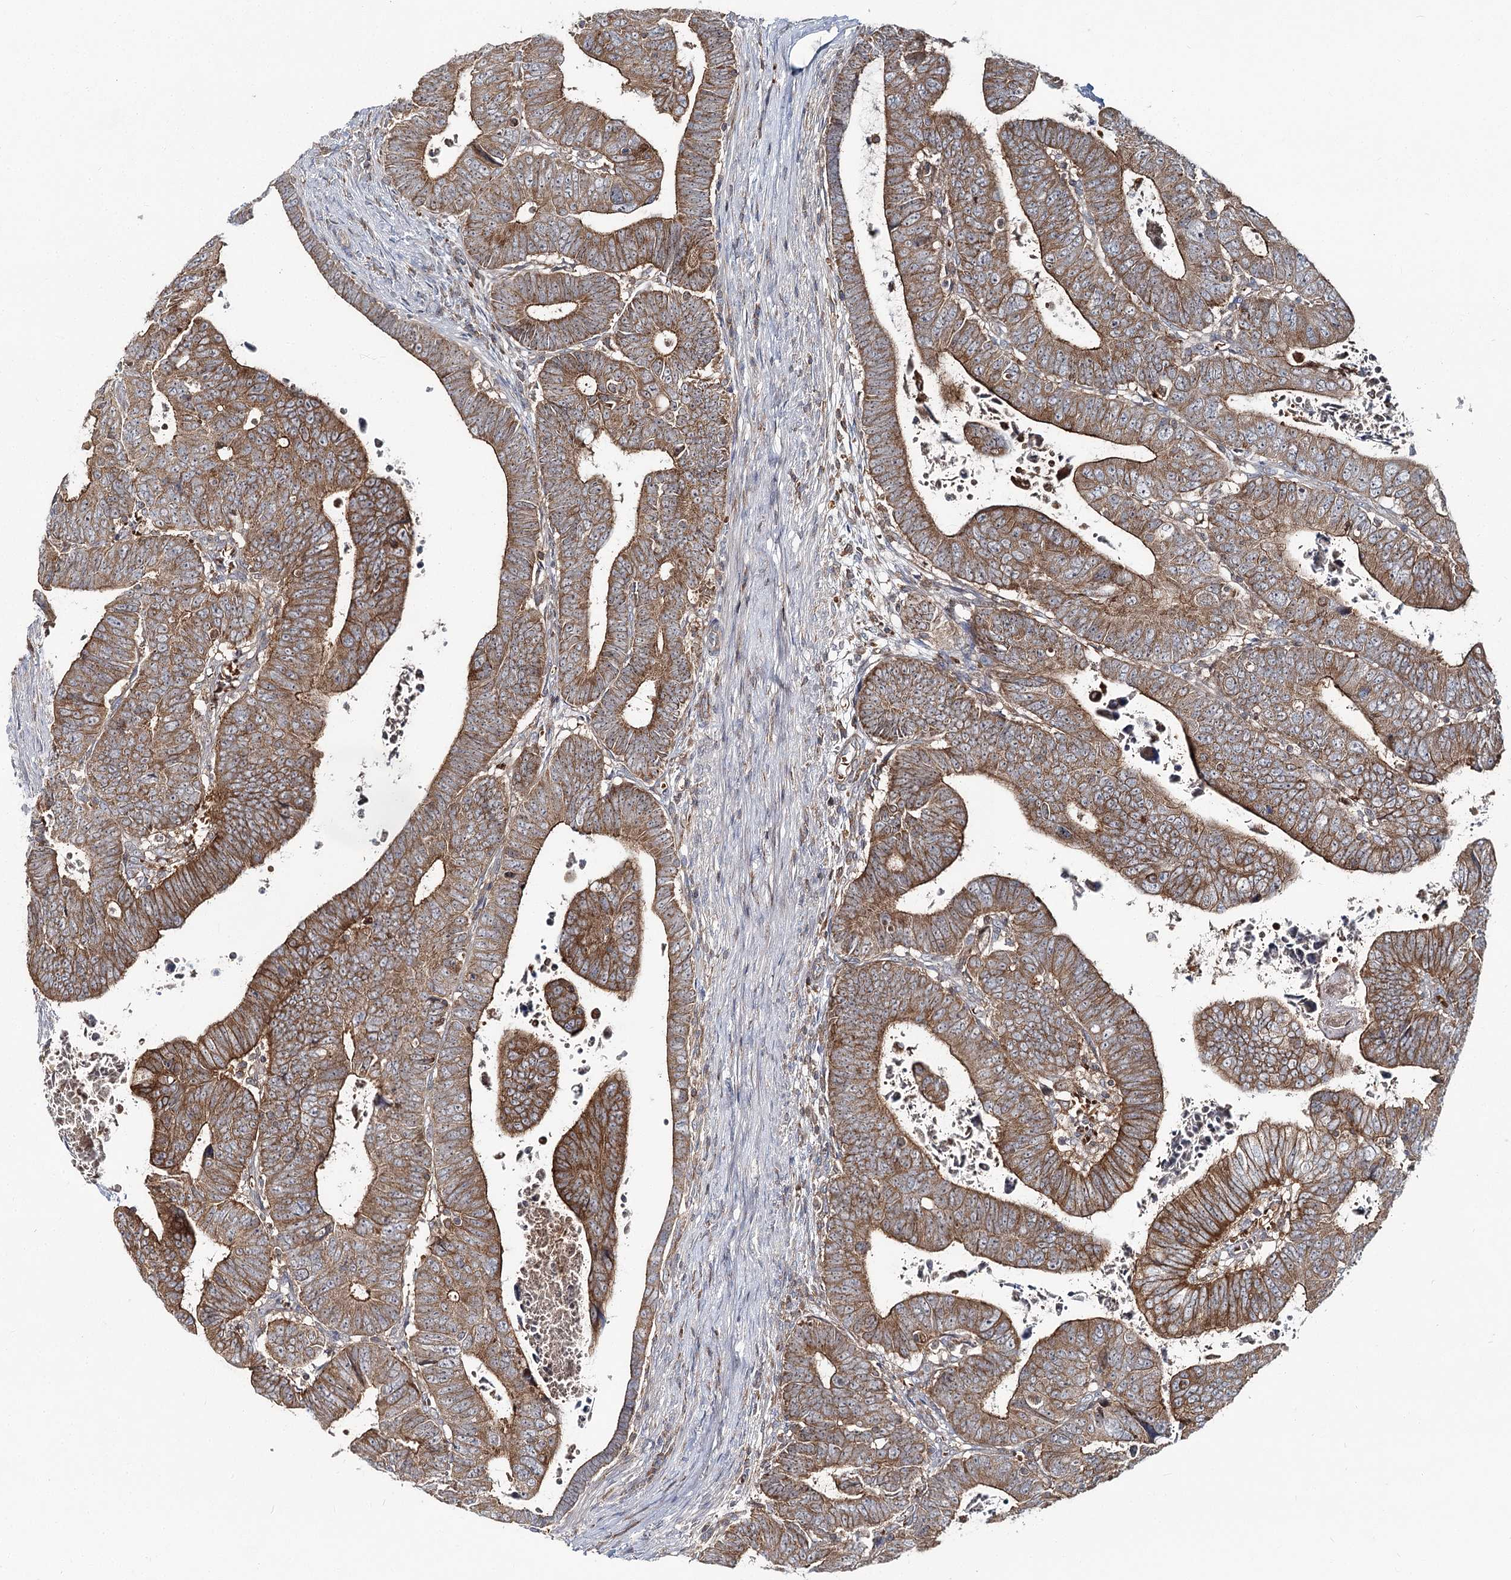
{"staining": {"intensity": "moderate", "quantity": ">75%", "location": "cytoplasmic/membranous"}, "tissue": "colorectal cancer", "cell_type": "Tumor cells", "image_type": "cancer", "snomed": [{"axis": "morphology", "description": "Normal tissue, NOS"}, {"axis": "morphology", "description": "Adenocarcinoma, NOS"}, {"axis": "topography", "description": "Rectum"}], "caption": "There is medium levels of moderate cytoplasmic/membranous positivity in tumor cells of colorectal adenocarcinoma, as demonstrated by immunohistochemical staining (brown color).", "gene": "PCBD2", "patient": {"sex": "female", "age": 65}}